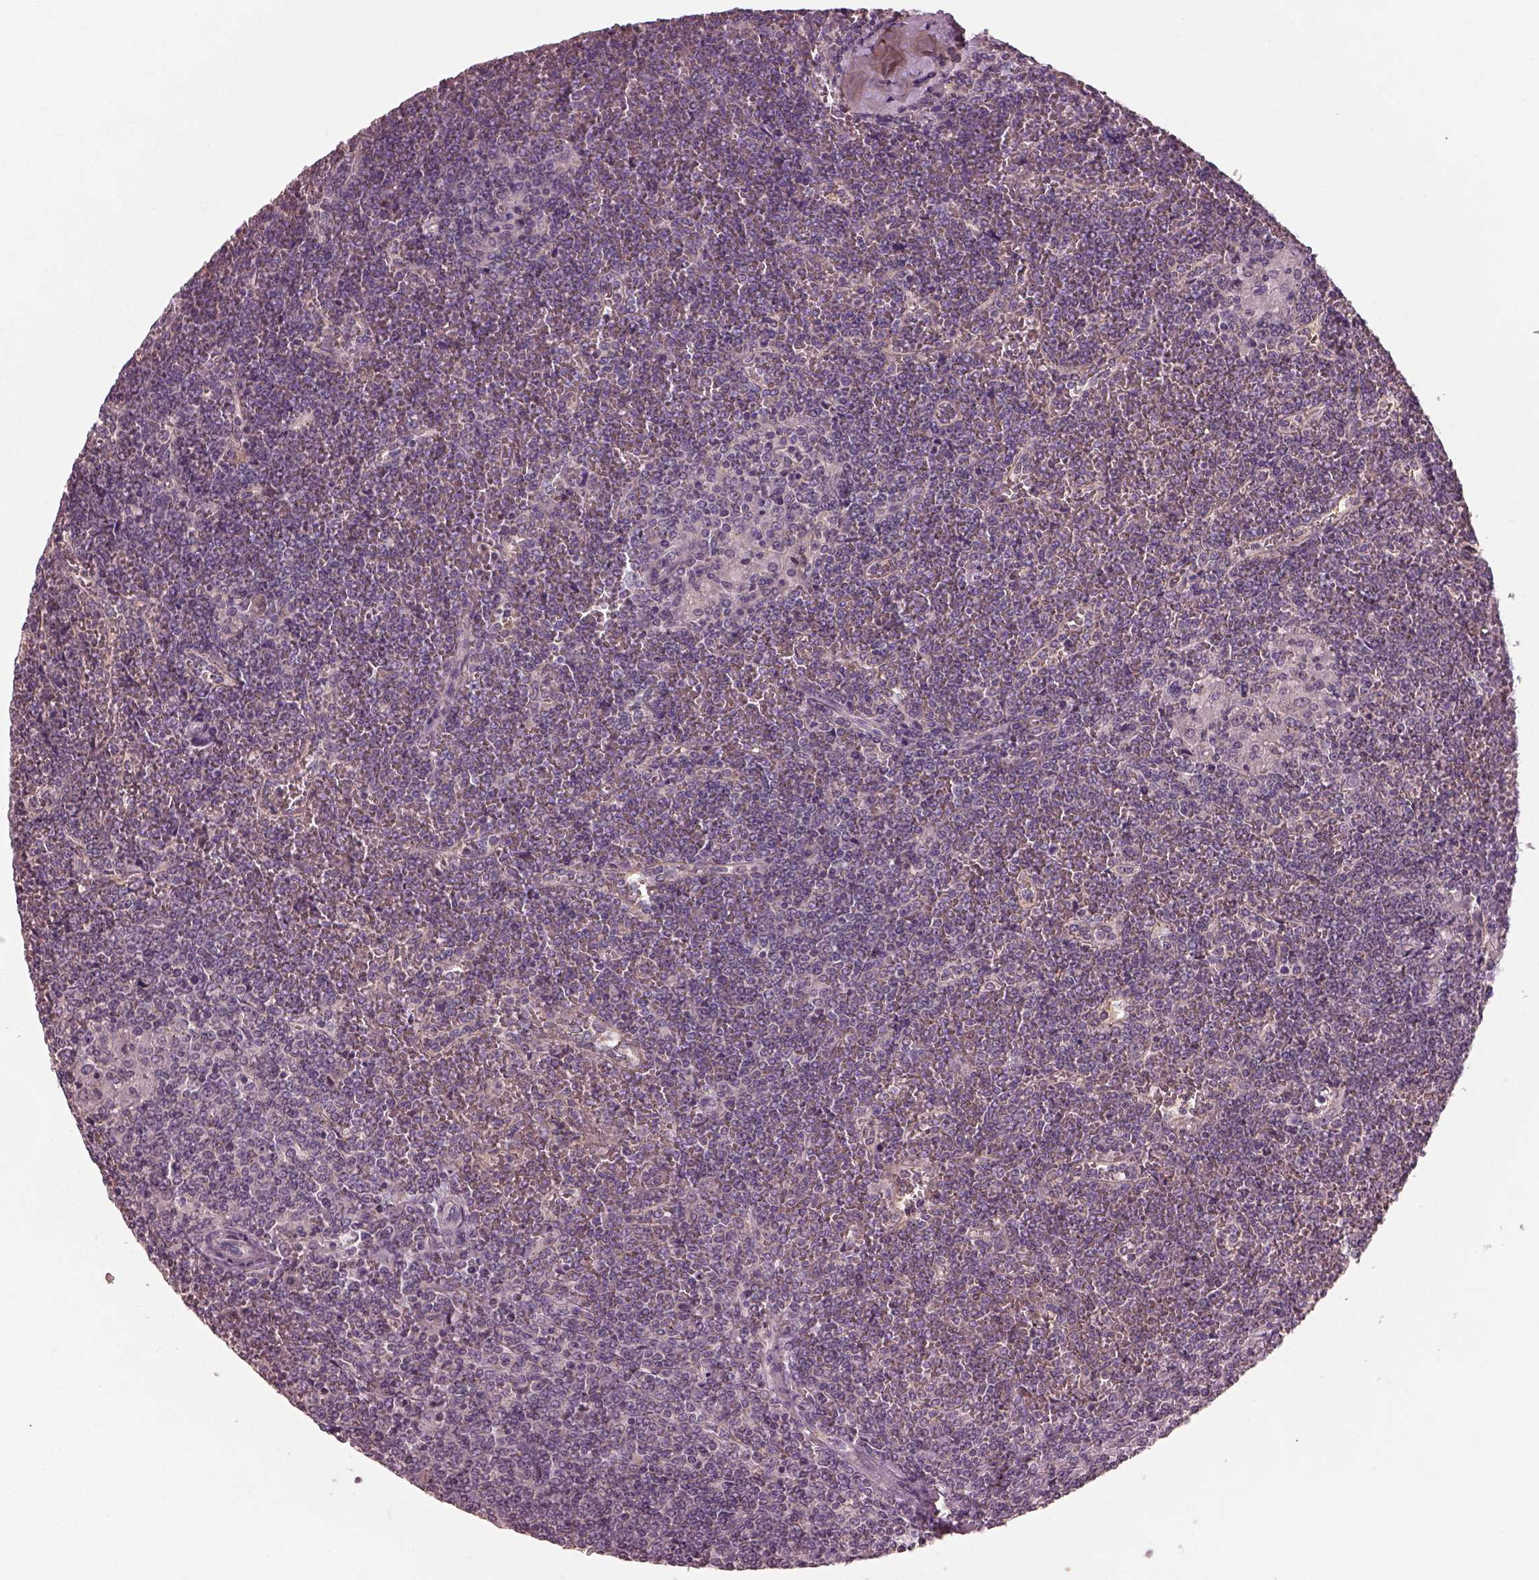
{"staining": {"intensity": "negative", "quantity": "none", "location": "none"}, "tissue": "lymphoma", "cell_type": "Tumor cells", "image_type": "cancer", "snomed": [{"axis": "morphology", "description": "Malignant lymphoma, non-Hodgkin's type, Low grade"}, {"axis": "topography", "description": "Spleen"}], "caption": "Tumor cells show no significant staining in lymphoma.", "gene": "PRKACG", "patient": {"sex": "female", "age": 19}}